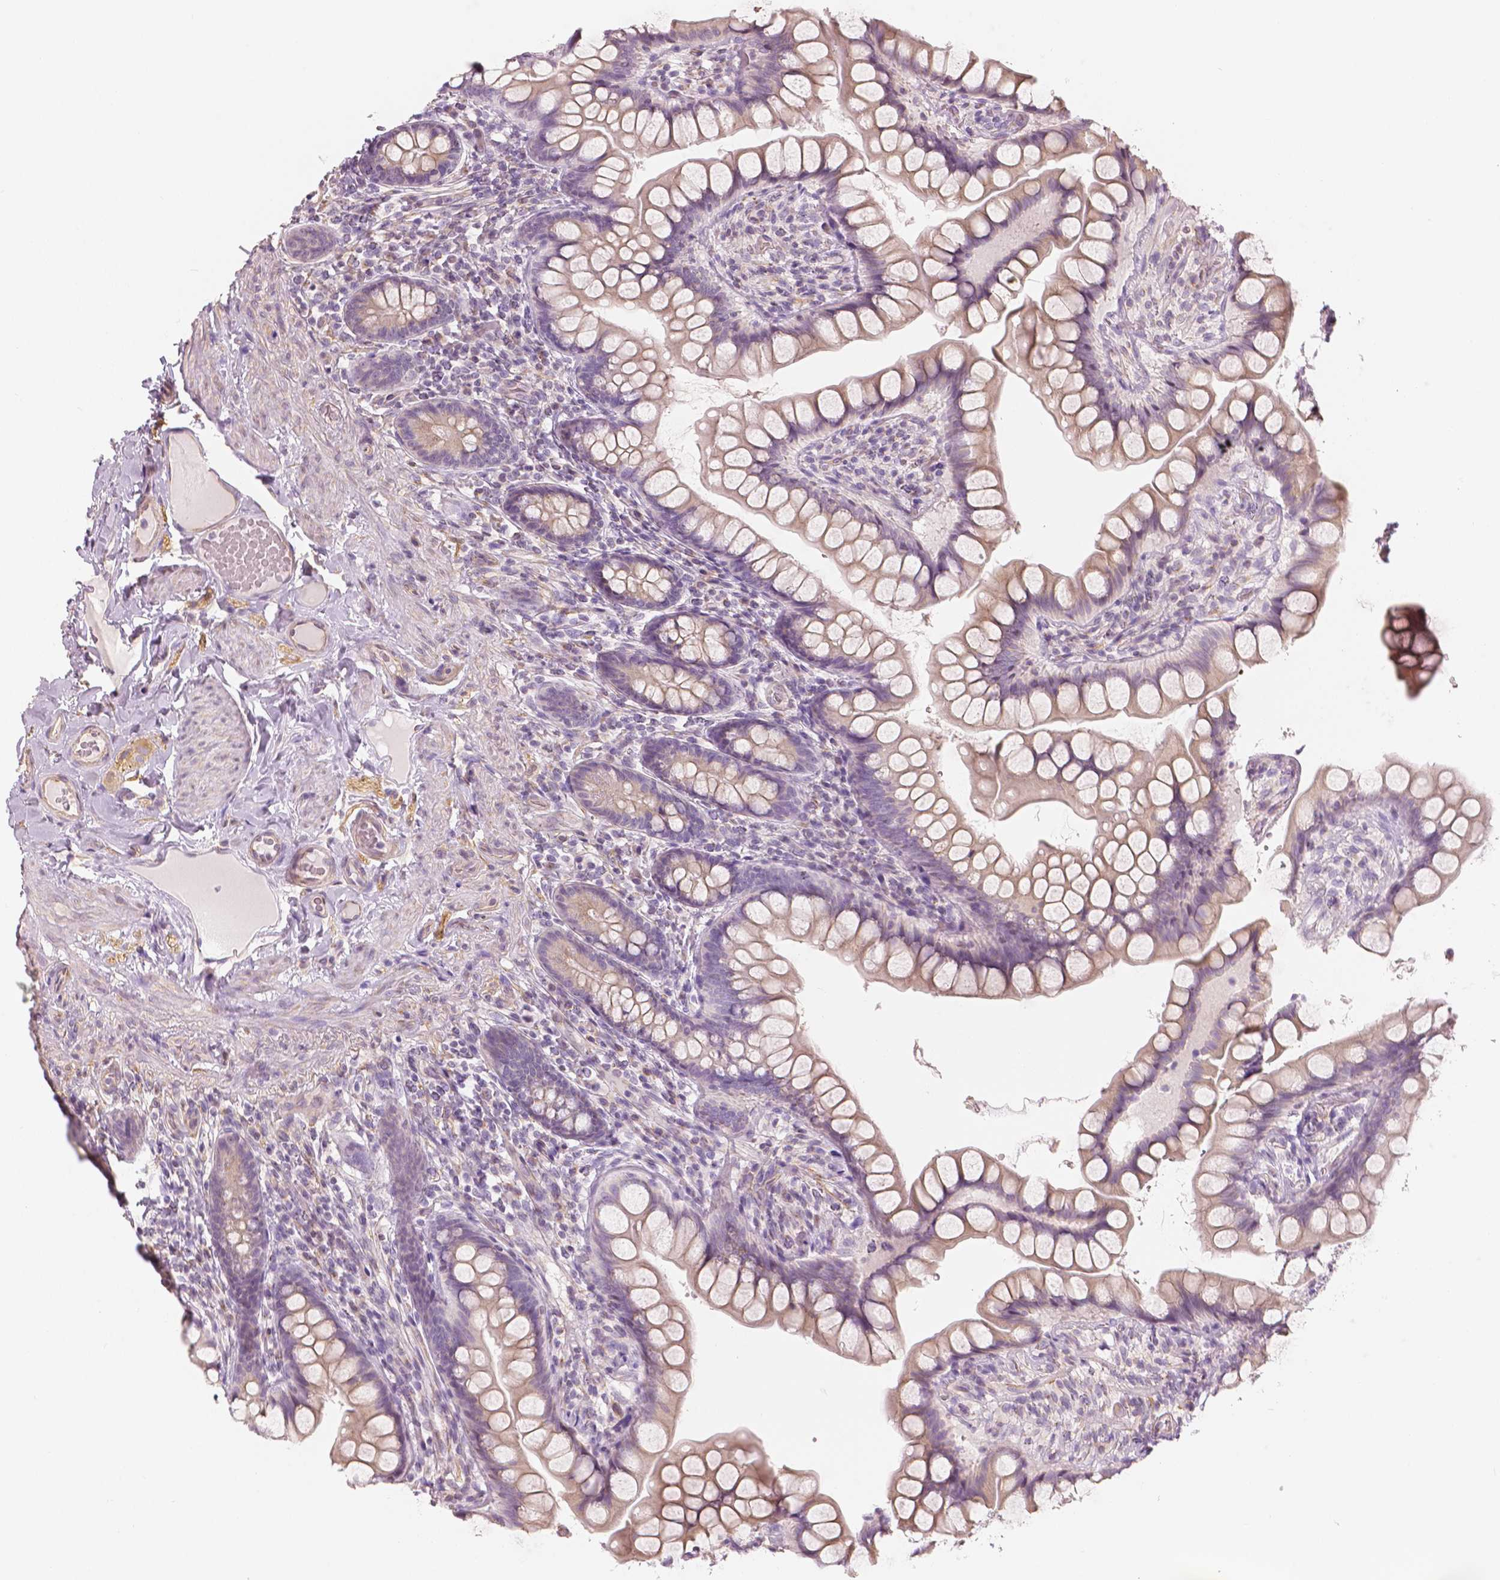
{"staining": {"intensity": "weak", "quantity": "25%-75%", "location": "cytoplasmic/membranous"}, "tissue": "small intestine", "cell_type": "Glandular cells", "image_type": "normal", "snomed": [{"axis": "morphology", "description": "Normal tissue, NOS"}, {"axis": "topography", "description": "Small intestine"}], "caption": "DAB (3,3'-diaminobenzidine) immunohistochemical staining of benign small intestine exhibits weak cytoplasmic/membranous protein positivity in approximately 25%-75% of glandular cells.", "gene": "SLC24A1", "patient": {"sex": "male", "age": 70}}